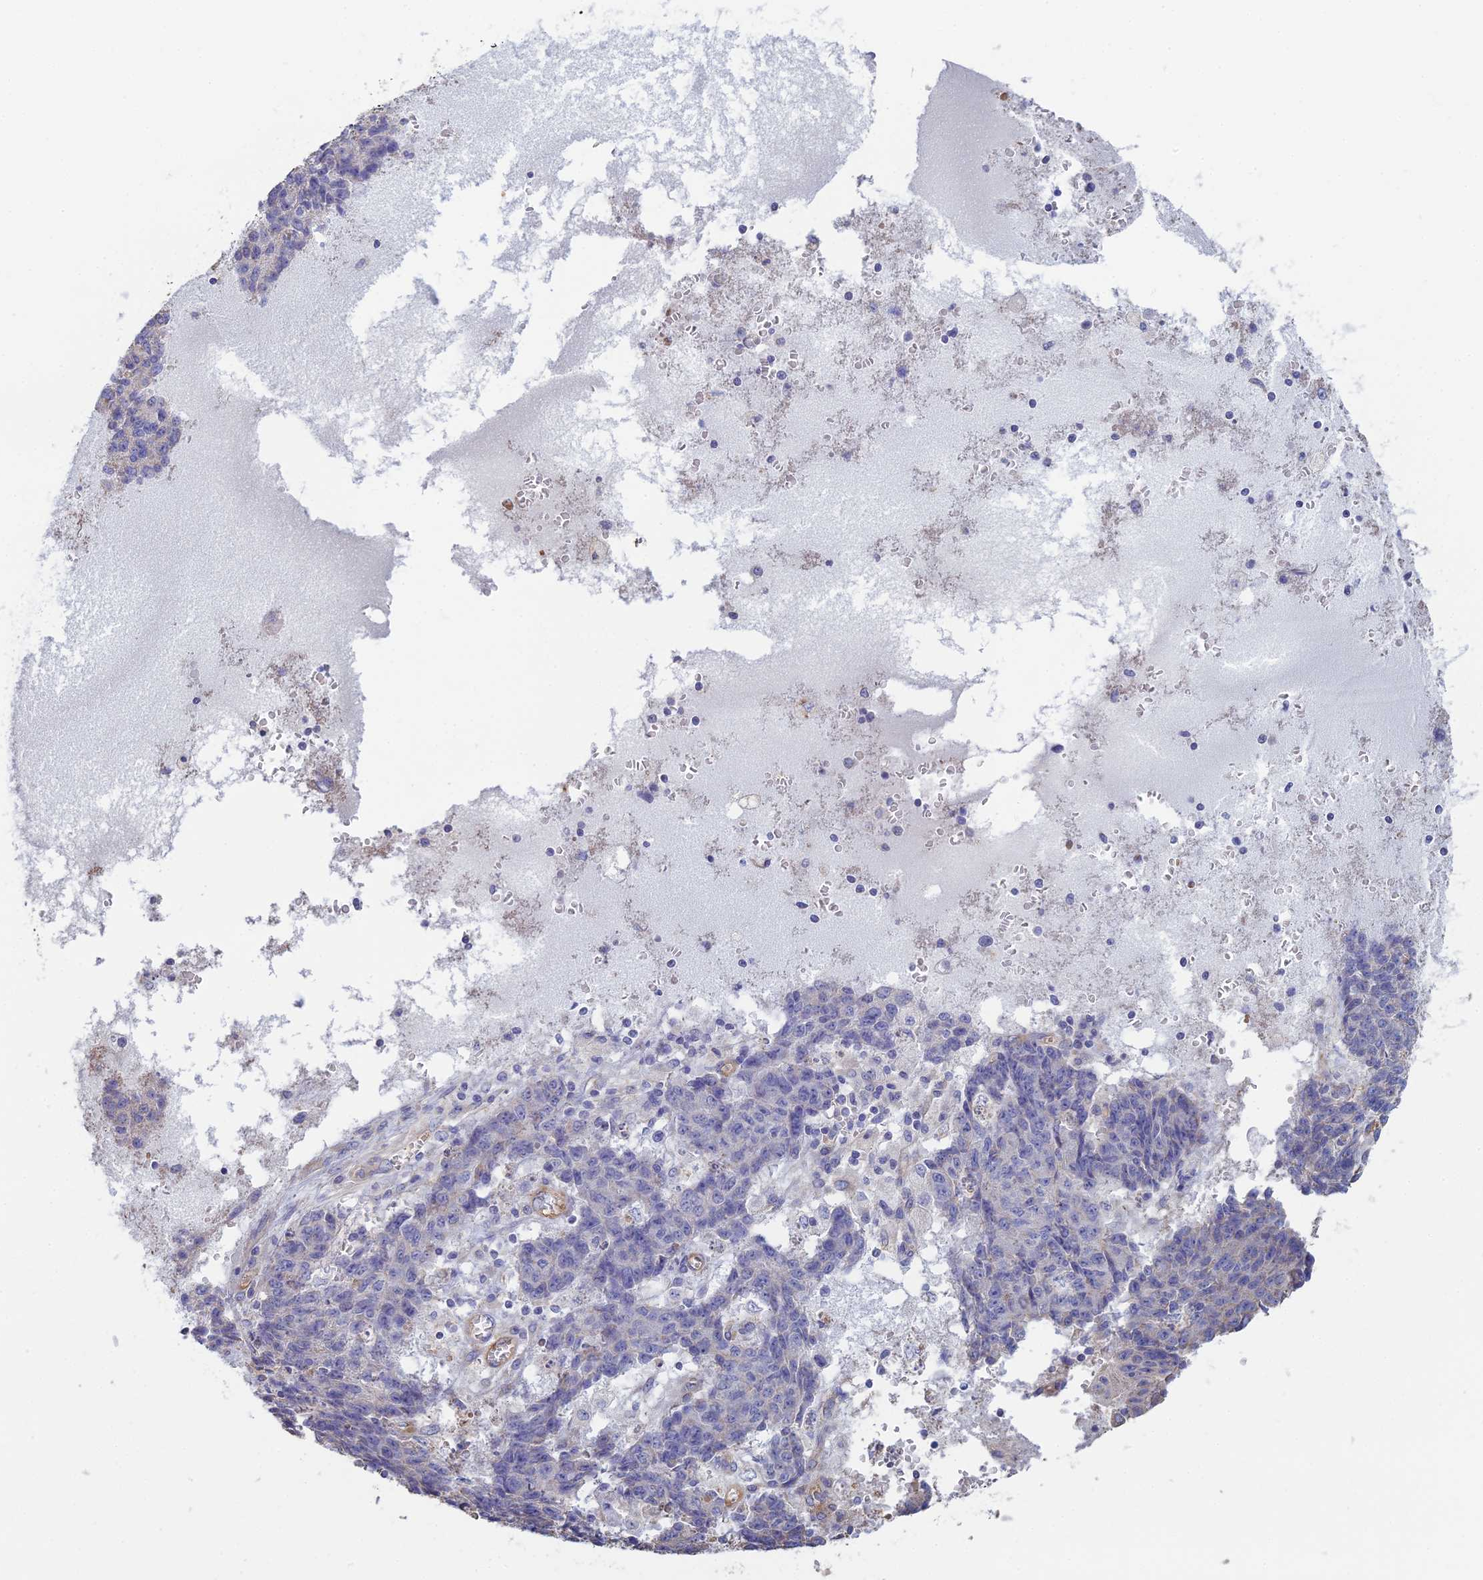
{"staining": {"intensity": "negative", "quantity": "none", "location": "none"}, "tissue": "ovarian cancer", "cell_type": "Tumor cells", "image_type": "cancer", "snomed": [{"axis": "morphology", "description": "Carcinoma, endometroid"}, {"axis": "topography", "description": "Ovary"}], "caption": "Tumor cells show no significant protein expression in ovarian cancer (endometroid carcinoma). Nuclei are stained in blue.", "gene": "PCDHA5", "patient": {"sex": "female", "age": 42}}